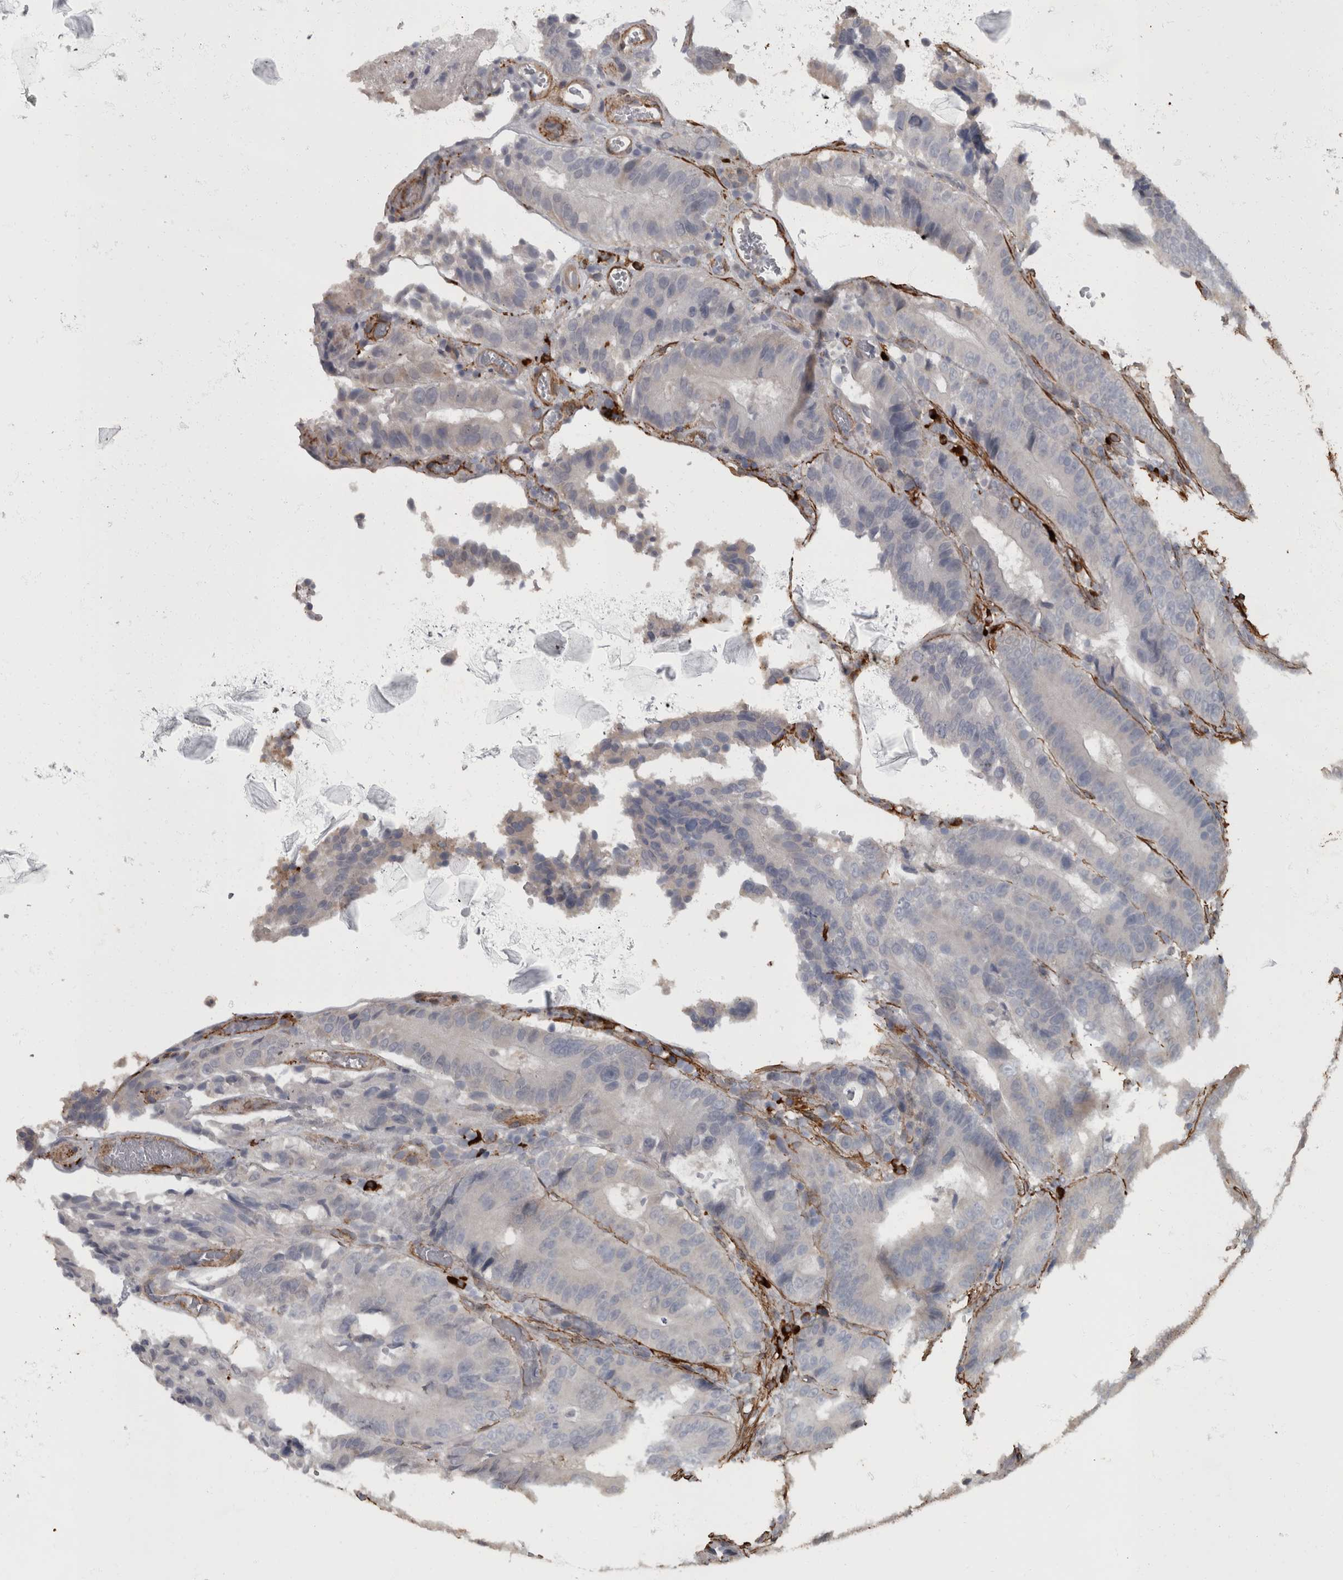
{"staining": {"intensity": "negative", "quantity": "none", "location": "none"}, "tissue": "colorectal cancer", "cell_type": "Tumor cells", "image_type": "cancer", "snomed": [{"axis": "morphology", "description": "Adenocarcinoma, NOS"}, {"axis": "topography", "description": "Colon"}], "caption": "Micrograph shows no significant protein expression in tumor cells of colorectal cancer (adenocarcinoma).", "gene": "MASTL", "patient": {"sex": "male", "age": 83}}